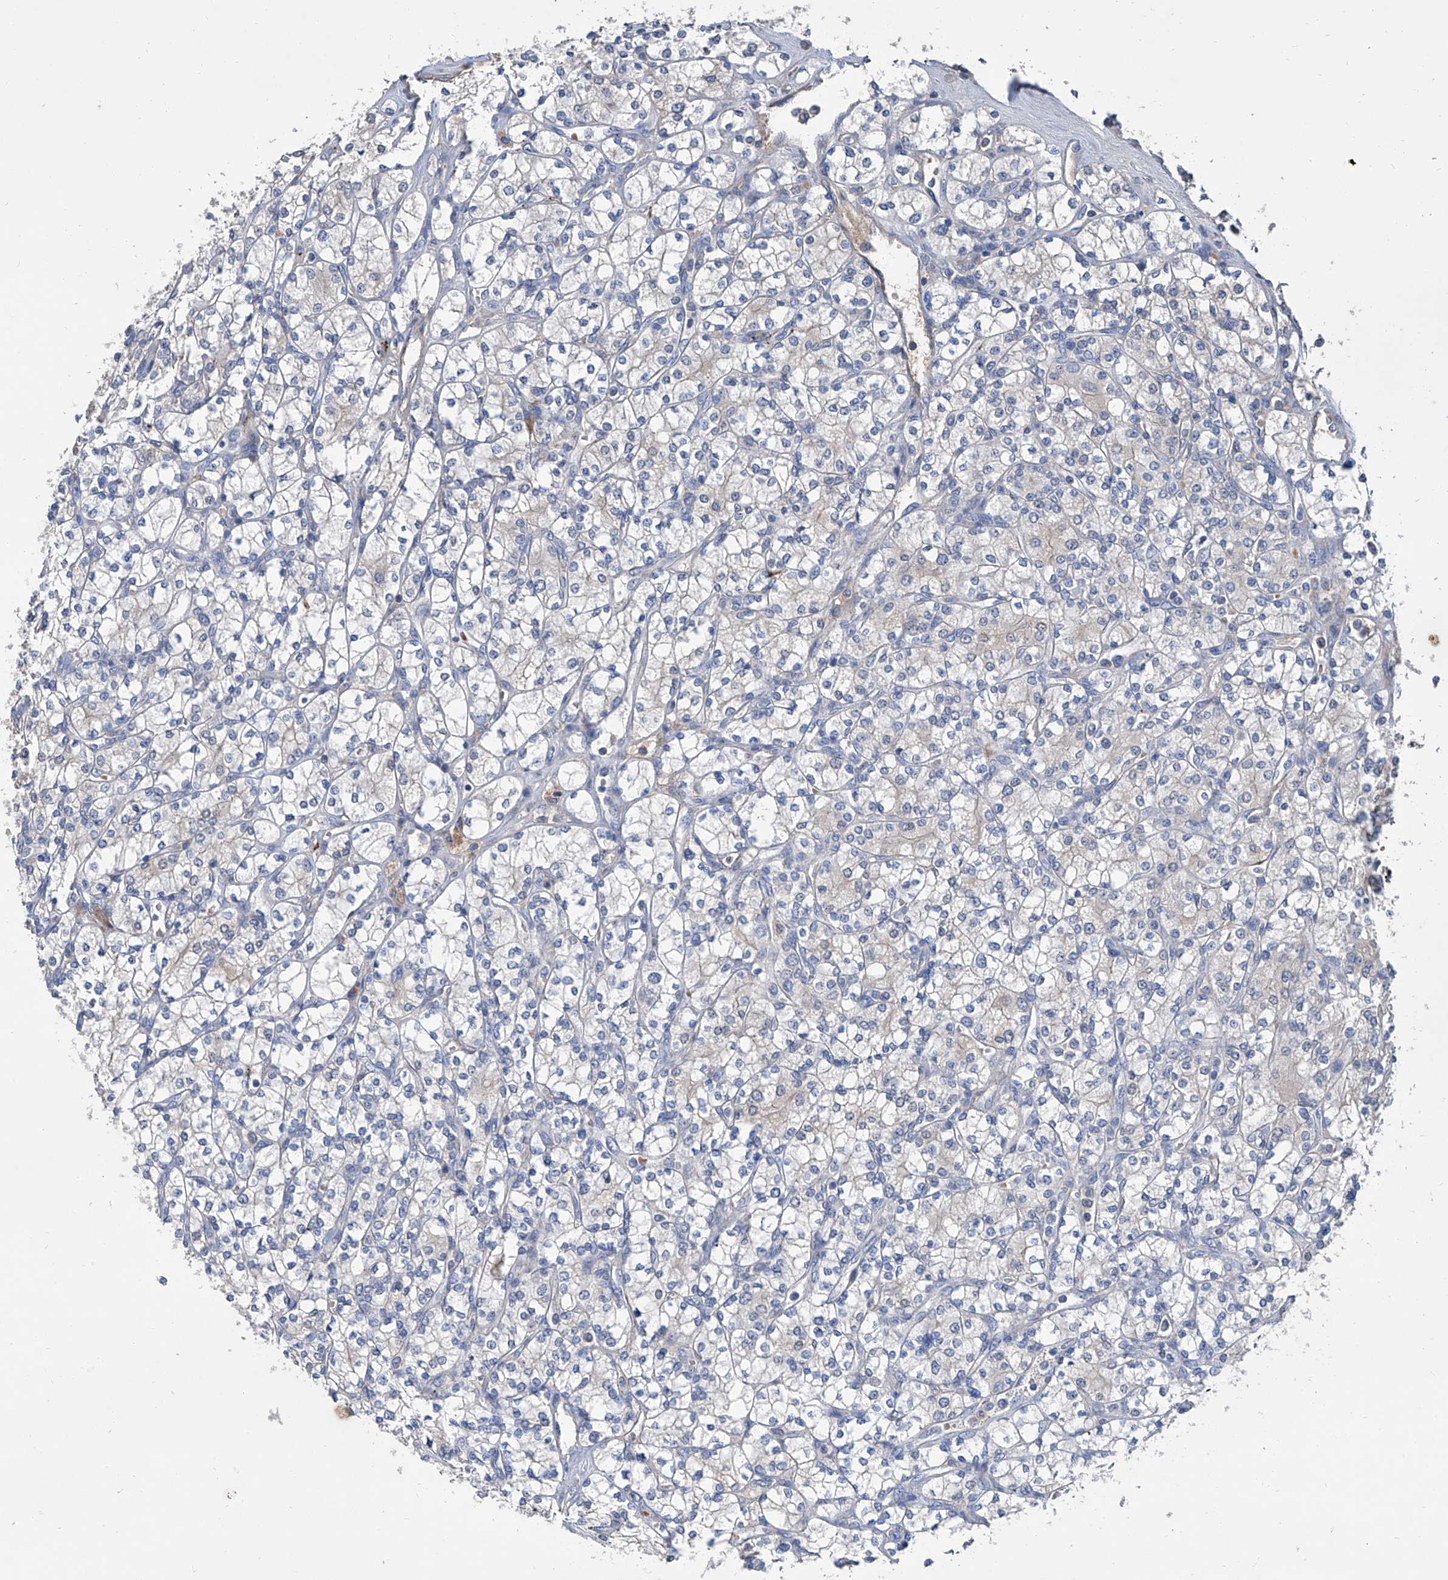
{"staining": {"intensity": "negative", "quantity": "none", "location": "none"}, "tissue": "renal cancer", "cell_type": "Tumor cells", "image_type": "cancer", "snomed": [{"axis": "morphology", "description": "Adenocarcinoma, NOS"}, {"axis": "topography", "description": "Kidney"}], "caption": "Immunohistochemistry of human renal cancer (adenocarcinoma) reveals no positivity in tumor cells.", "gene": "GPT", "patient": {"sex": "male", "age": 77}}